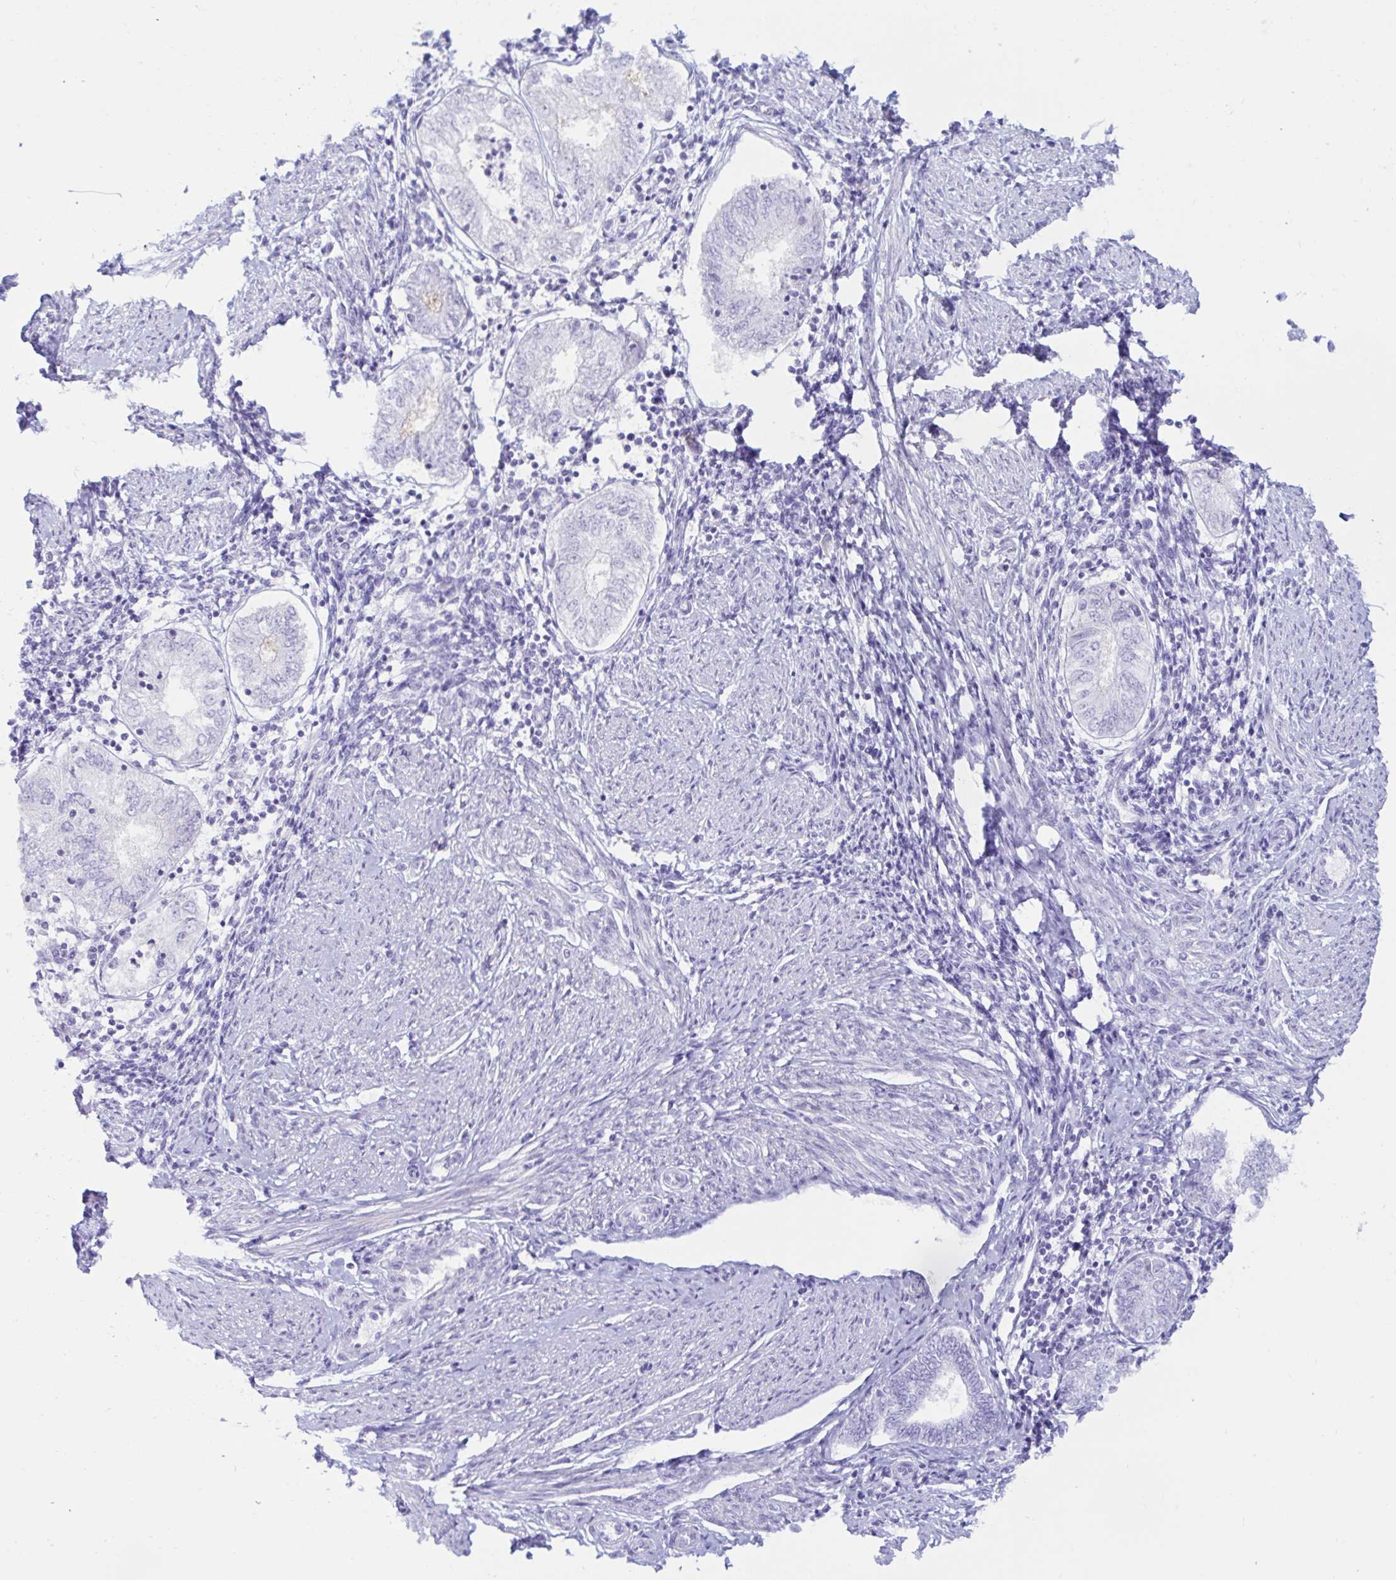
{"staining": {"intensity": "negative", "quantity": "none", "location": "none"}, "tissue": "endometrial cancer", "cell_type": "Tumor cells", "image_type": "cancer", "snomed": [{"axis": "morphology", "description": "Adenocarcinoma, NOS"}, {"axis": "topography", "description": "Endometrium"}], "caption": "Protein analysis of endometrial adenocarcinoma displays no significant expression in tumor cells.", "gene": "BEST1", "patient": {"sex": "female", "age": 68}}